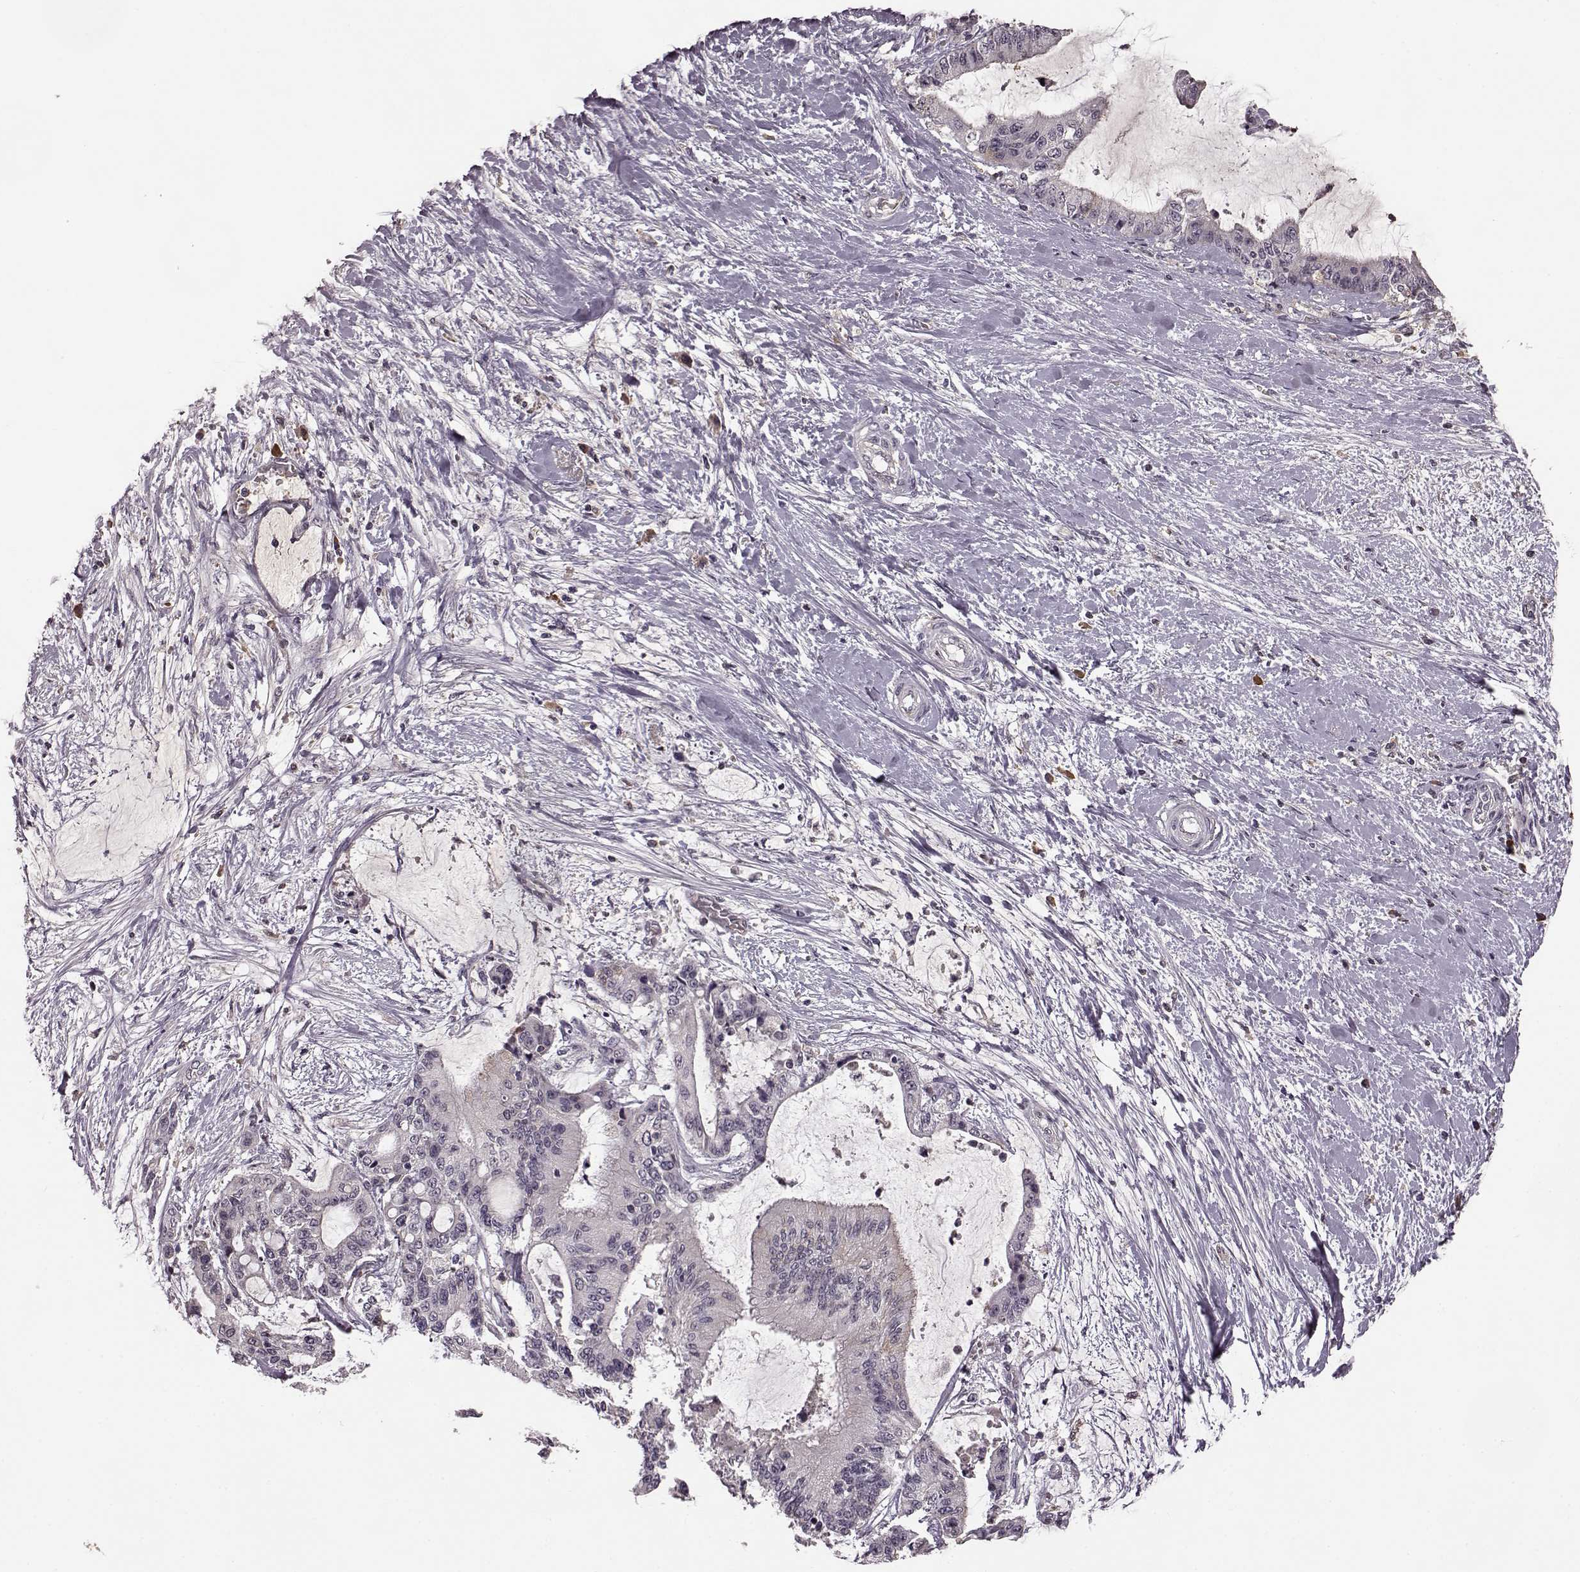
{"staining": {"intensity": "negative", "quantity": "none", "location": "none"}, "tissue": "liver cancer", "cell_type": "Tumor cells", "image_type": "cancer", "snomed": [{"axis": "morphology", "description": "Cholangiocarcinoma"}, {"axis": "topography", "description": "Liver"}], "caption": "This histopathology image is of liver cholangiocarcinoma stained with immunohistochemistry to label a protein in brown with the nuclei are counter-stained blue. There is no staining in tumor cells.", "gene": "NRL", "patient": {"sex": "female", "age": 73}}